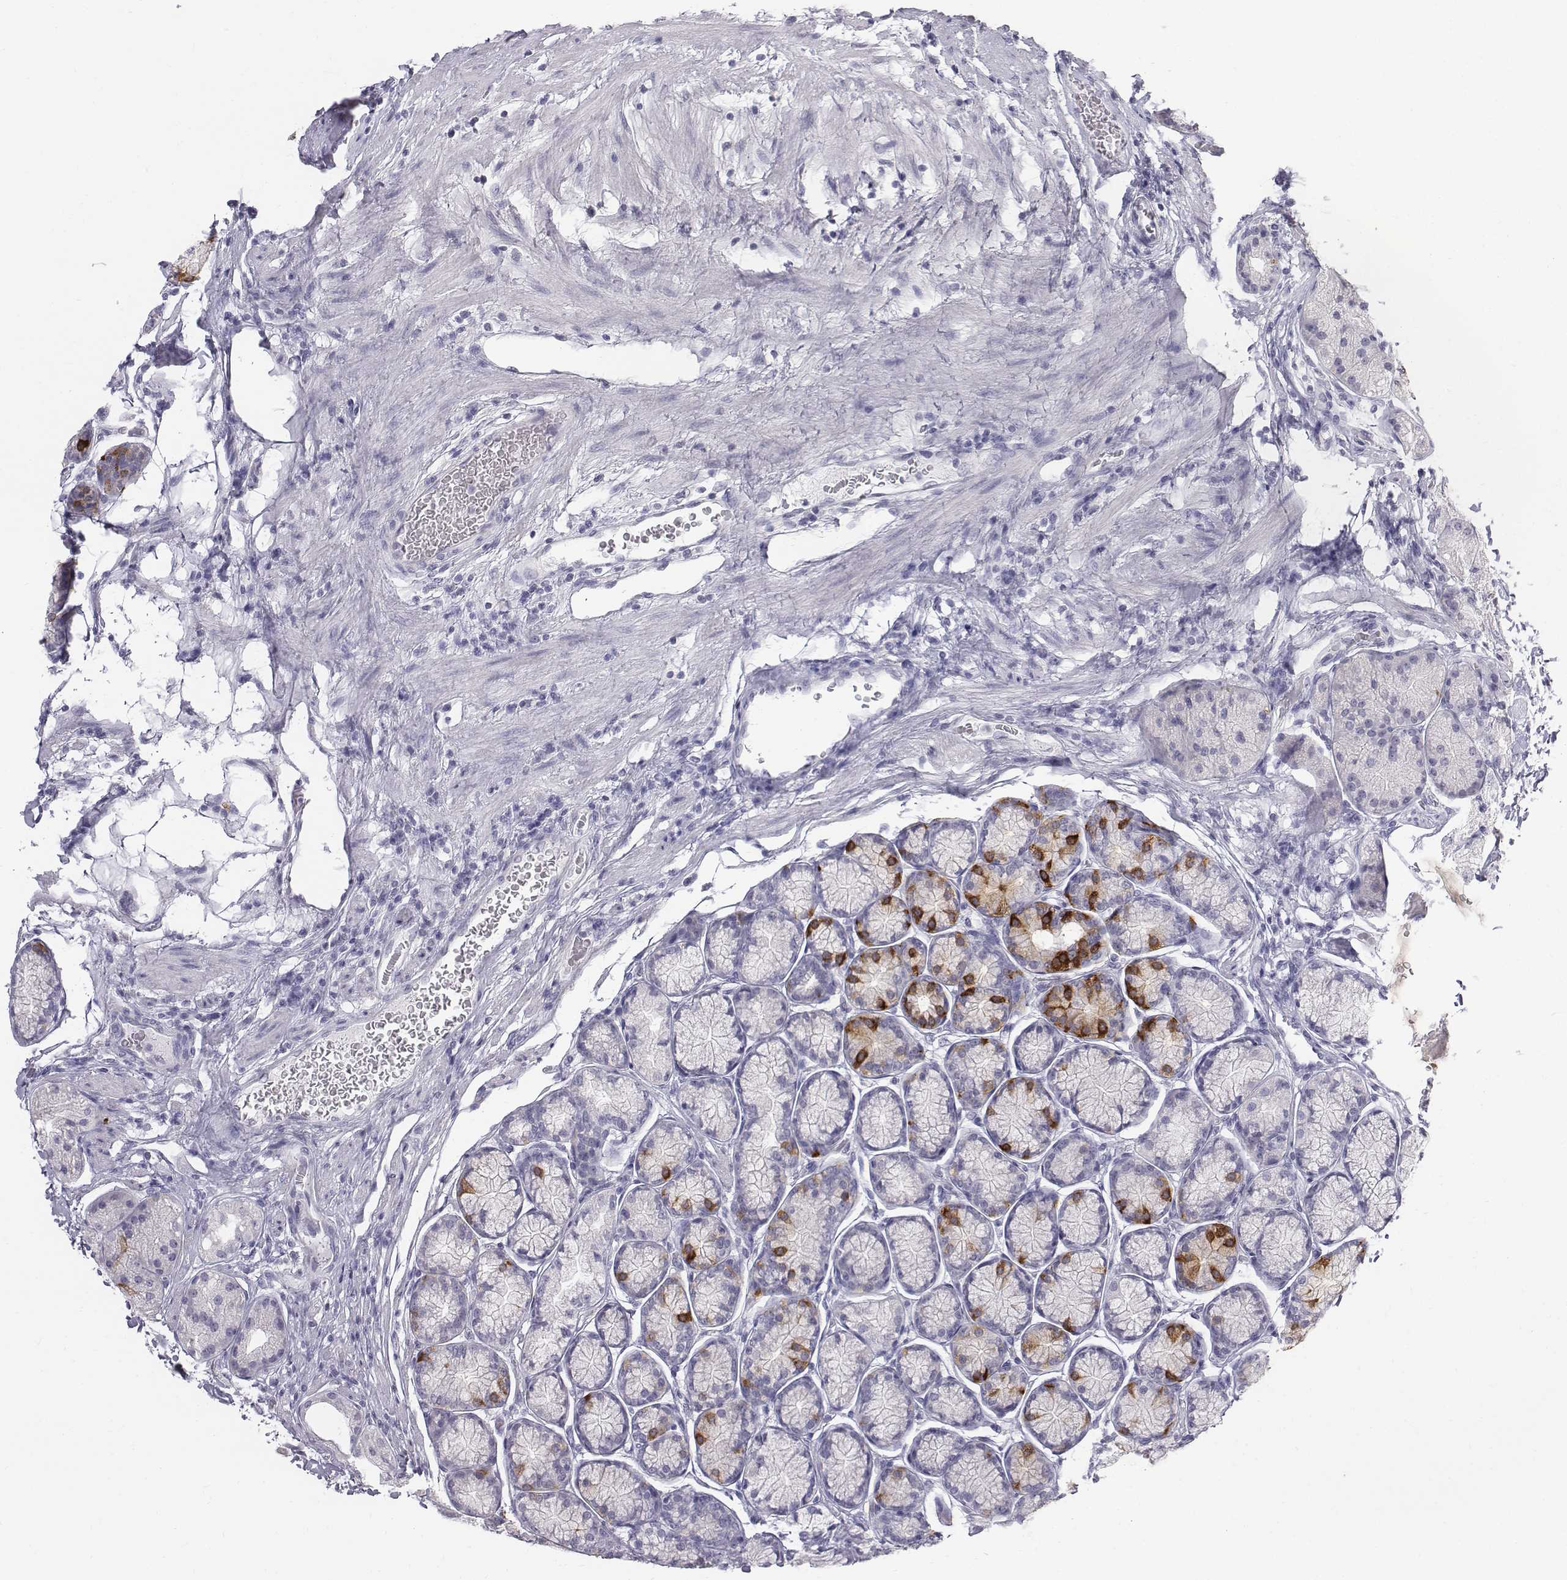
{"staining": {"intensity": "strong", "quantity": "<25%", "location": "cytoplasmic/membranous"}, "tissue": "stomach", "cell_type": "Glandular cells", "image_type": "normal", "snomed": [{"axis": "morphology", "description": "Normal tissue, NOS"}, {"axis": "morphology", "description": "Adenocarcinoma, NOS"}, {"axis": "morphology", "description": "Adenocarcinoma, High grade"}, {"axis": "topography", "description": "Stomach, upper"}, {"axis": "topography", "description": "Stomach"}], "caption": "Protein staining of benign stomach reveals strong cytoplasmic/membranous staining in approximately <25% of glandular cells.", "gene": "C6orf58", "patient": {"sex": "female", "age": 65}}